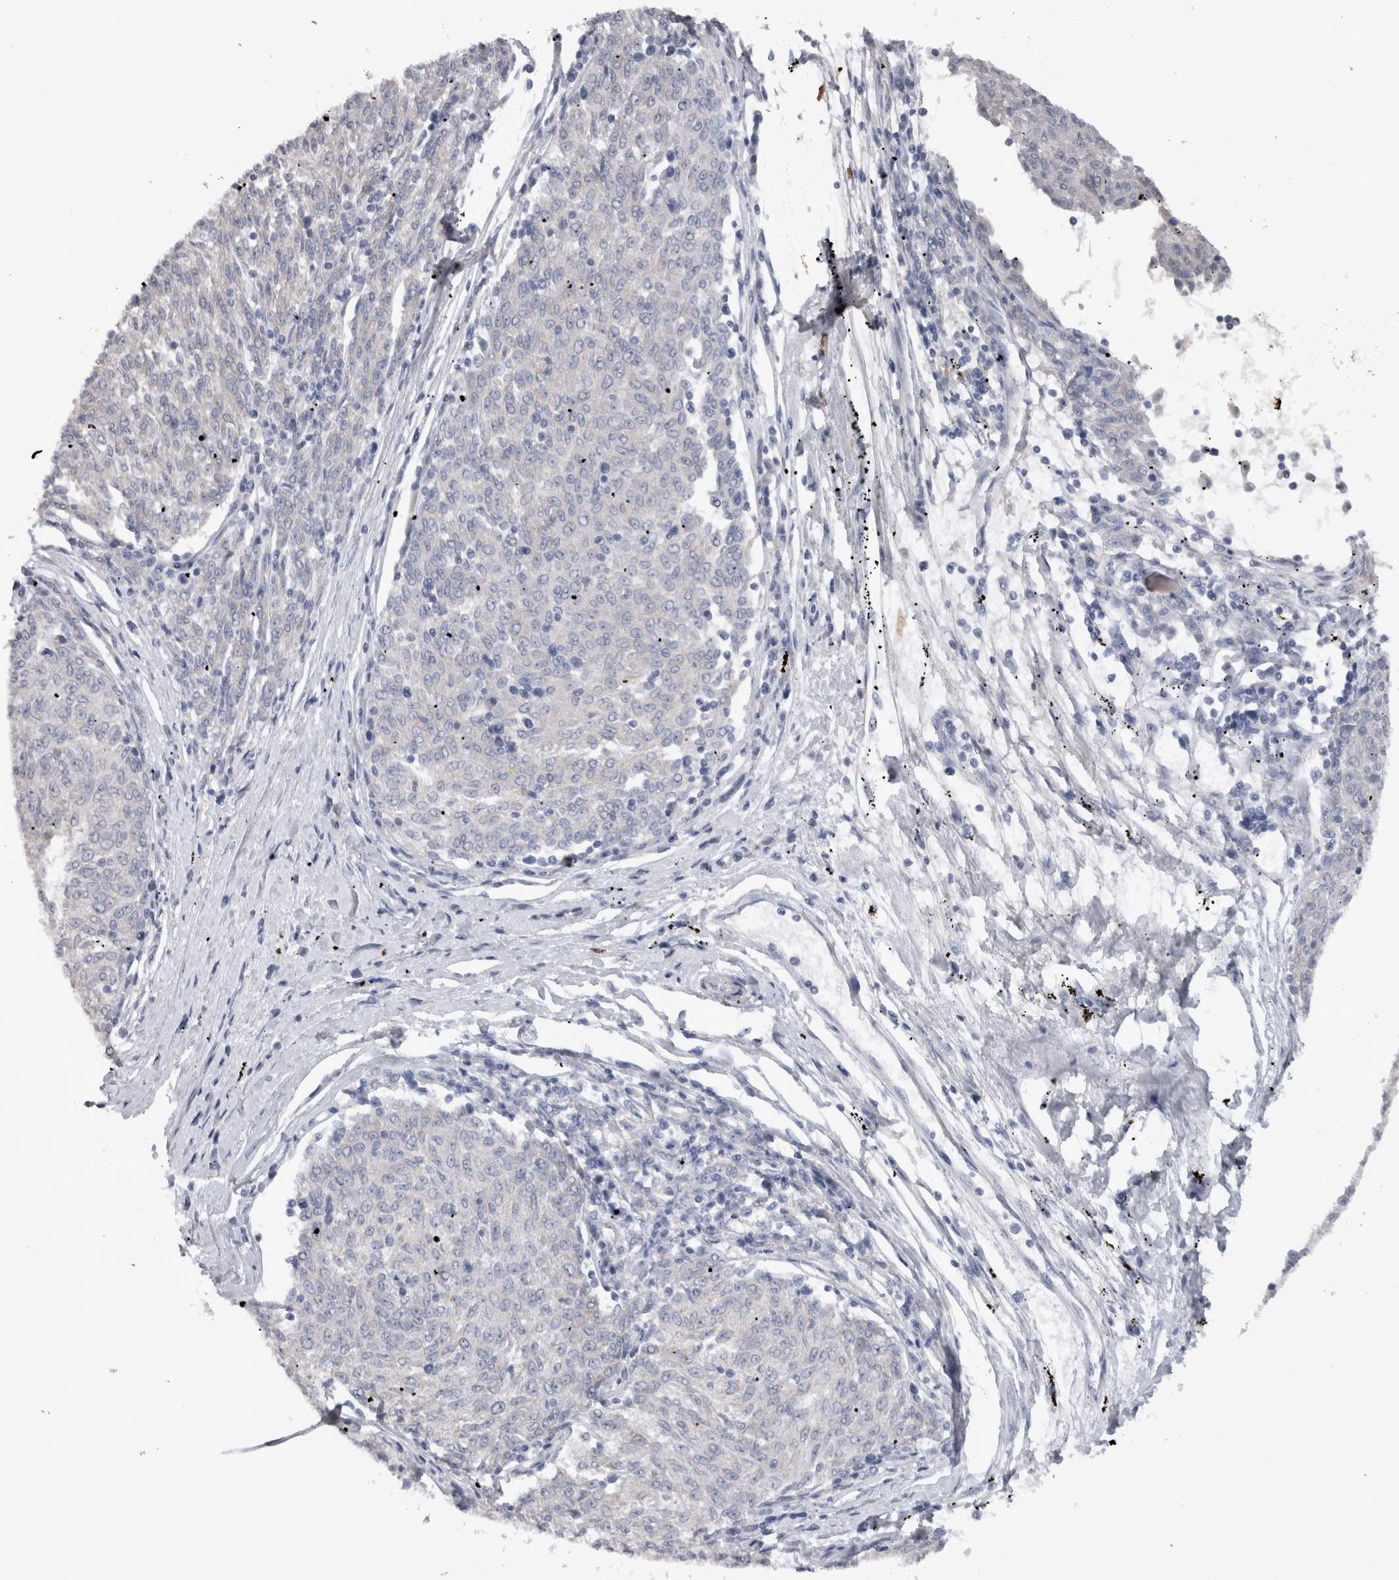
{"staining": {"intensity": "negative", "quantity": "none", "location": "none"}, "tissue": "melanoma", "cell_type": "Tumor cells", "image_type": "cancer", "snomed": [{"axis": "morphology", "description": "Malignant melanoma, NOS"}, {"axis": "topography", "description": "Skin"}], "caption": "The histopathology image reveals no significant positivity in tumor cells of malignant melanoma.", "gene": "ADAM2", "patient": {"sex": "female", "age": 72}}